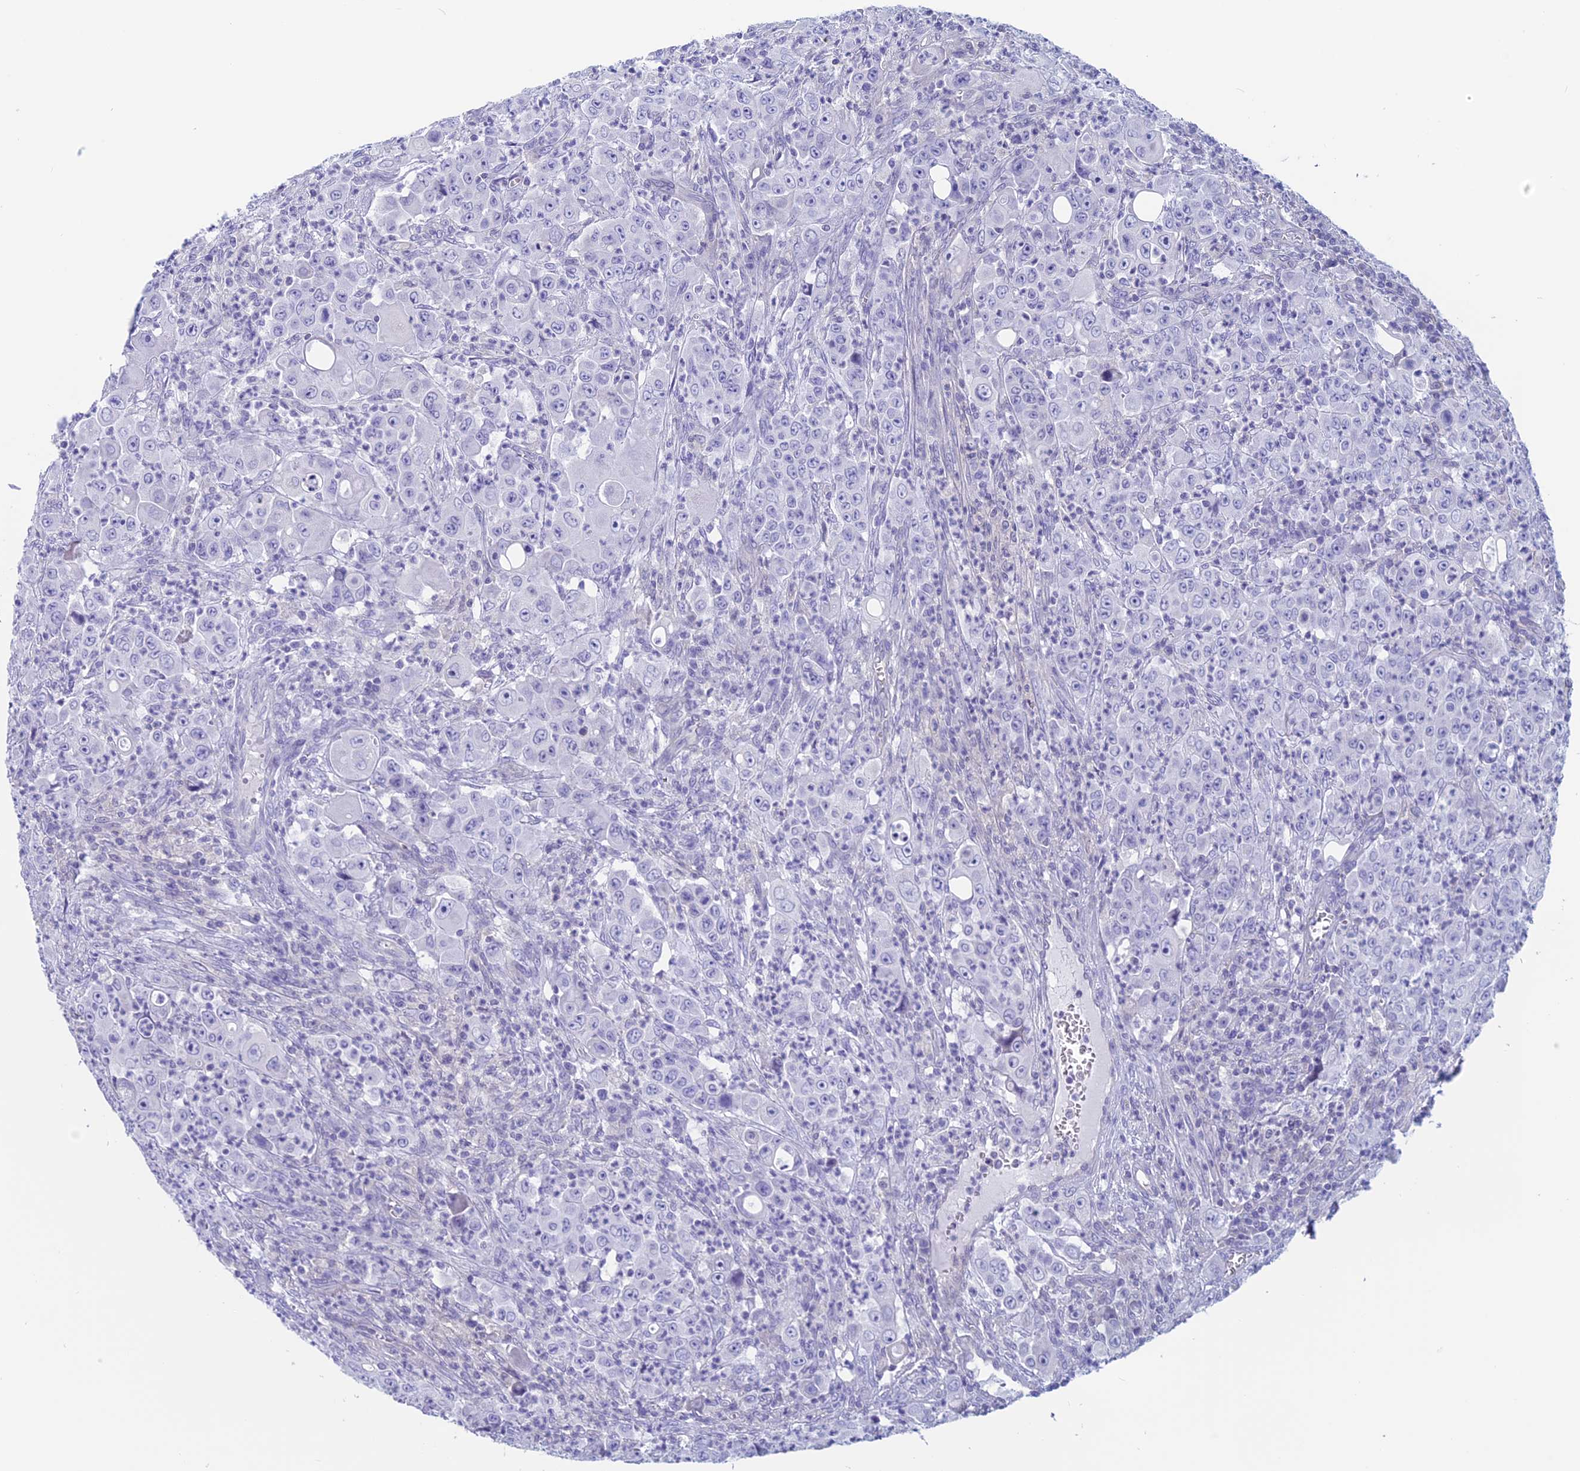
{"staining": {"intensity": "negative", "quantity": "none", "location": "none"}, "tissue": "colorectal cancer", "cell_type": "Tumor cells", "image_type": "cancer", "snomed": [{"axis": "morphology", "description": "Adenocarcinoma, NOS"}, {"axis": "topography", "description": "Colon"}], "caption": "Colorectal adenocarcinoma was stained to show a protein in brown. There is no significant positivity in tumor cells.", "gene": "RP1", "patient": {"sex": "male", "age": 51}}